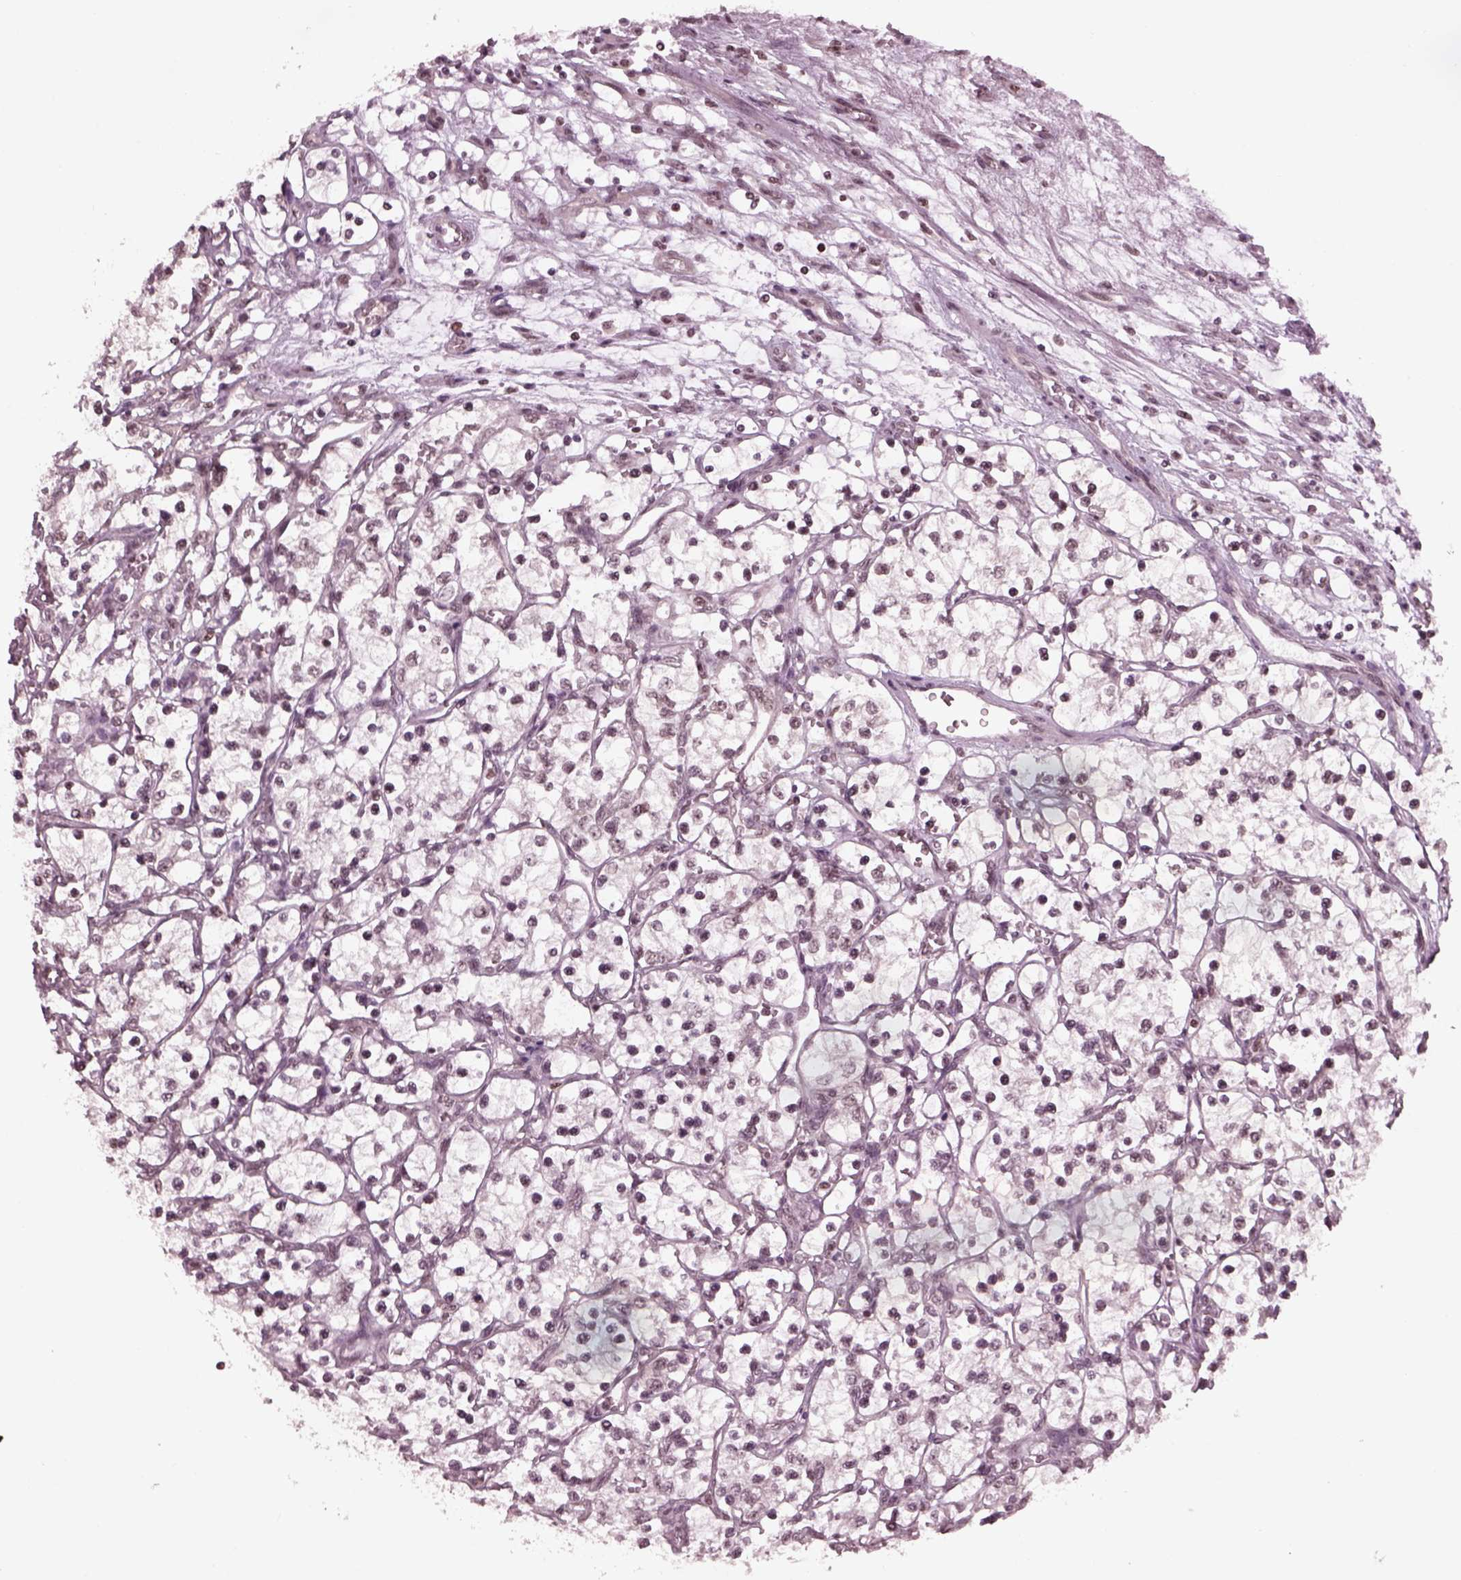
{"staining": {"intensity": "negative", "quantity": "none", "location": "none"}, "tissue": "renal cancer", "cell_type": "Tumor cells", "image_type": "cancer", "snomed": [{"axis": "morphology", "description": "Adenocarcinoma, NOS"}, {"axis": "topography", "description": "Kidney"}], "caption": "Immunohistochemical staining of human renal cancer displays no significant positivity in tumor cells.", "gene": "RUVBL2", "patient": {"sex": "female", "age": 69}}